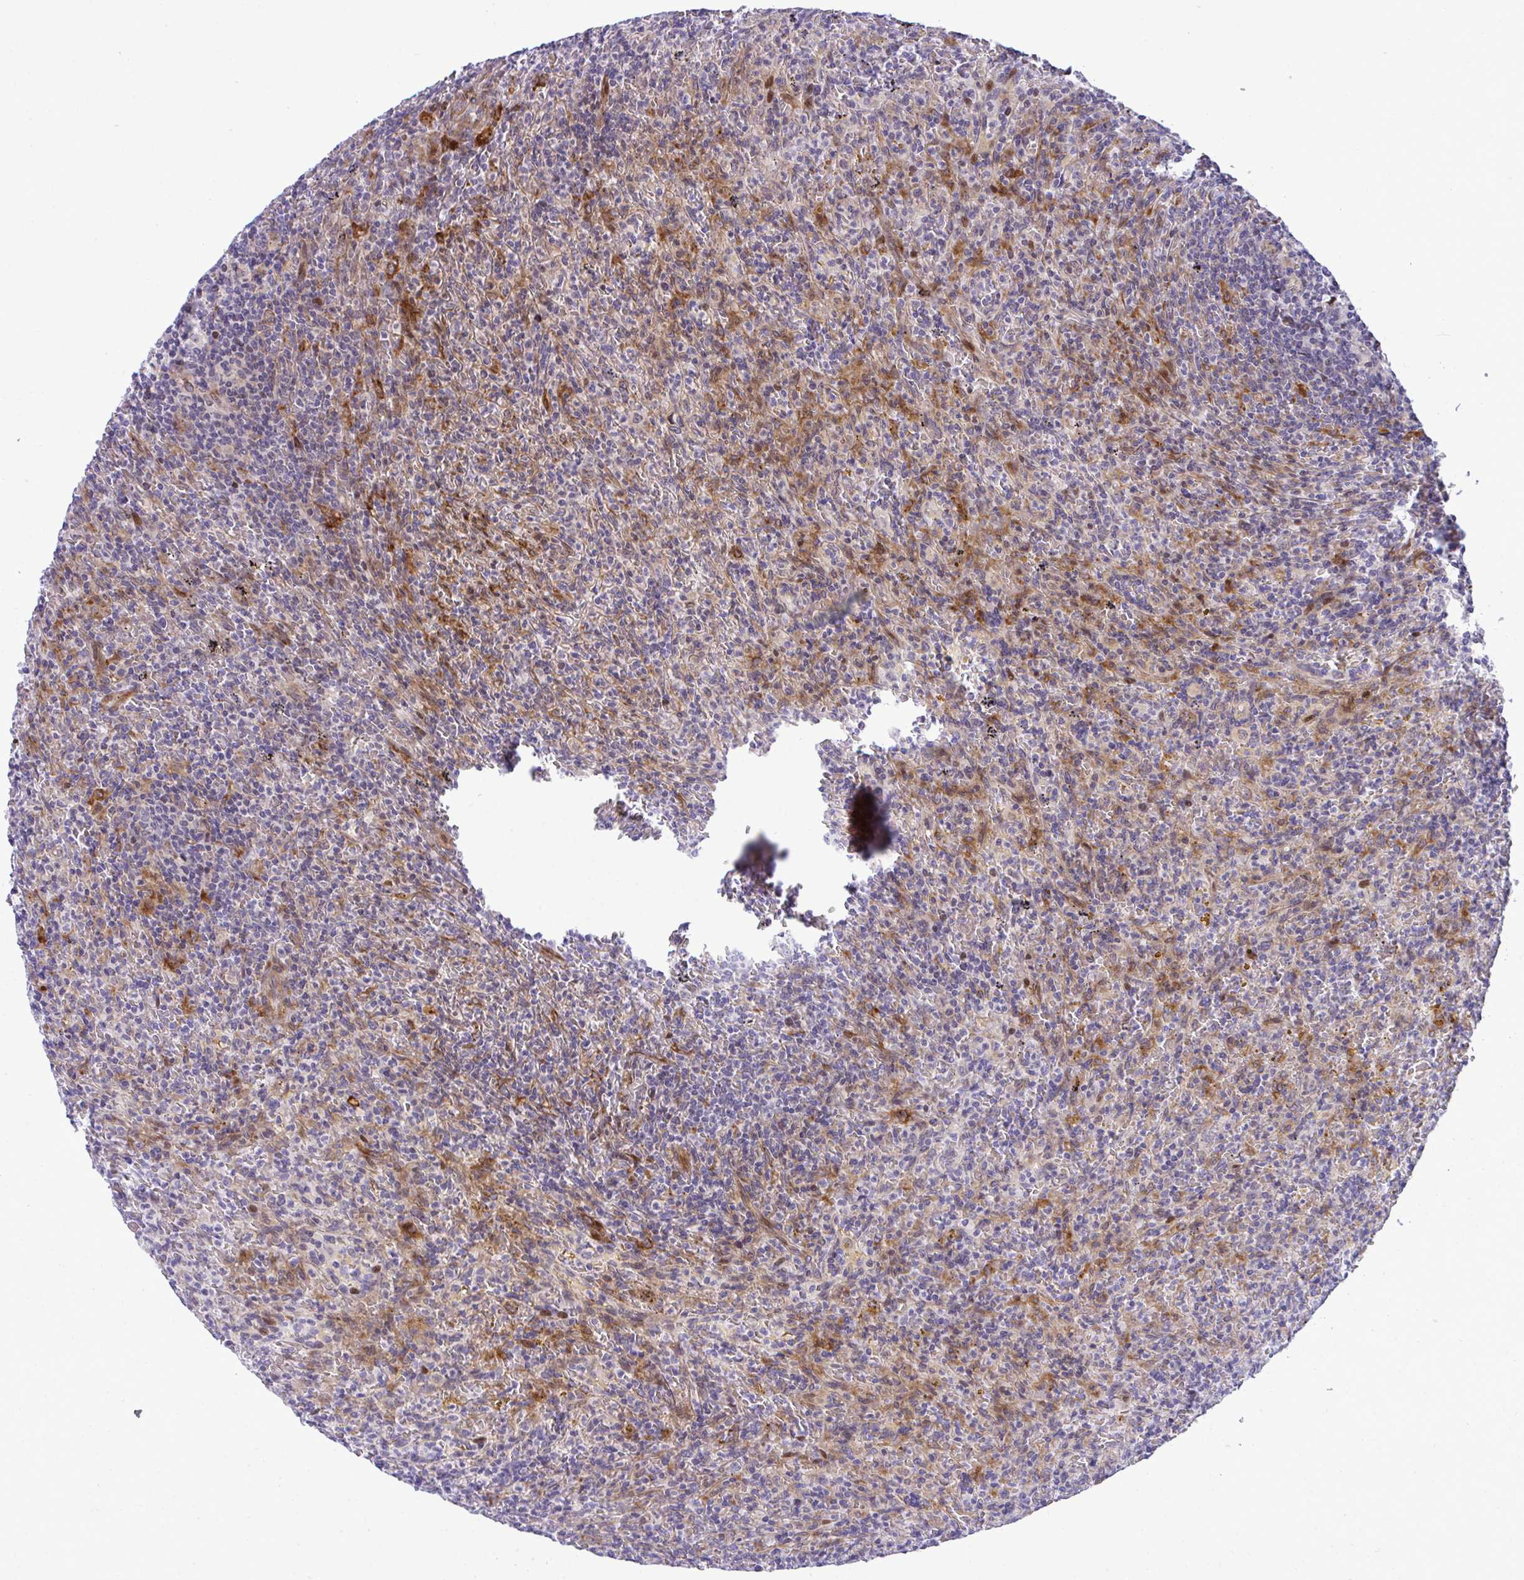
{"staining": {"intensity": "negative", "quantity": "none", "location": "none"}, "tissue": "lymphoma", "cell_type": "Tumor cells", "image_type": "cancer", "snomed": [{"axis": "morphology", "description": "Malignant lymphoma, non-Hodgkin's type, Low grade"}, {"axis": "topography", "description": "Spleen"}], "caption": "Photomicrograph shows no significant protein positivity in tumor cells of lymphoma.", "gene": "CASTOR2", "patient": {"sex": "female", "age": 70}}